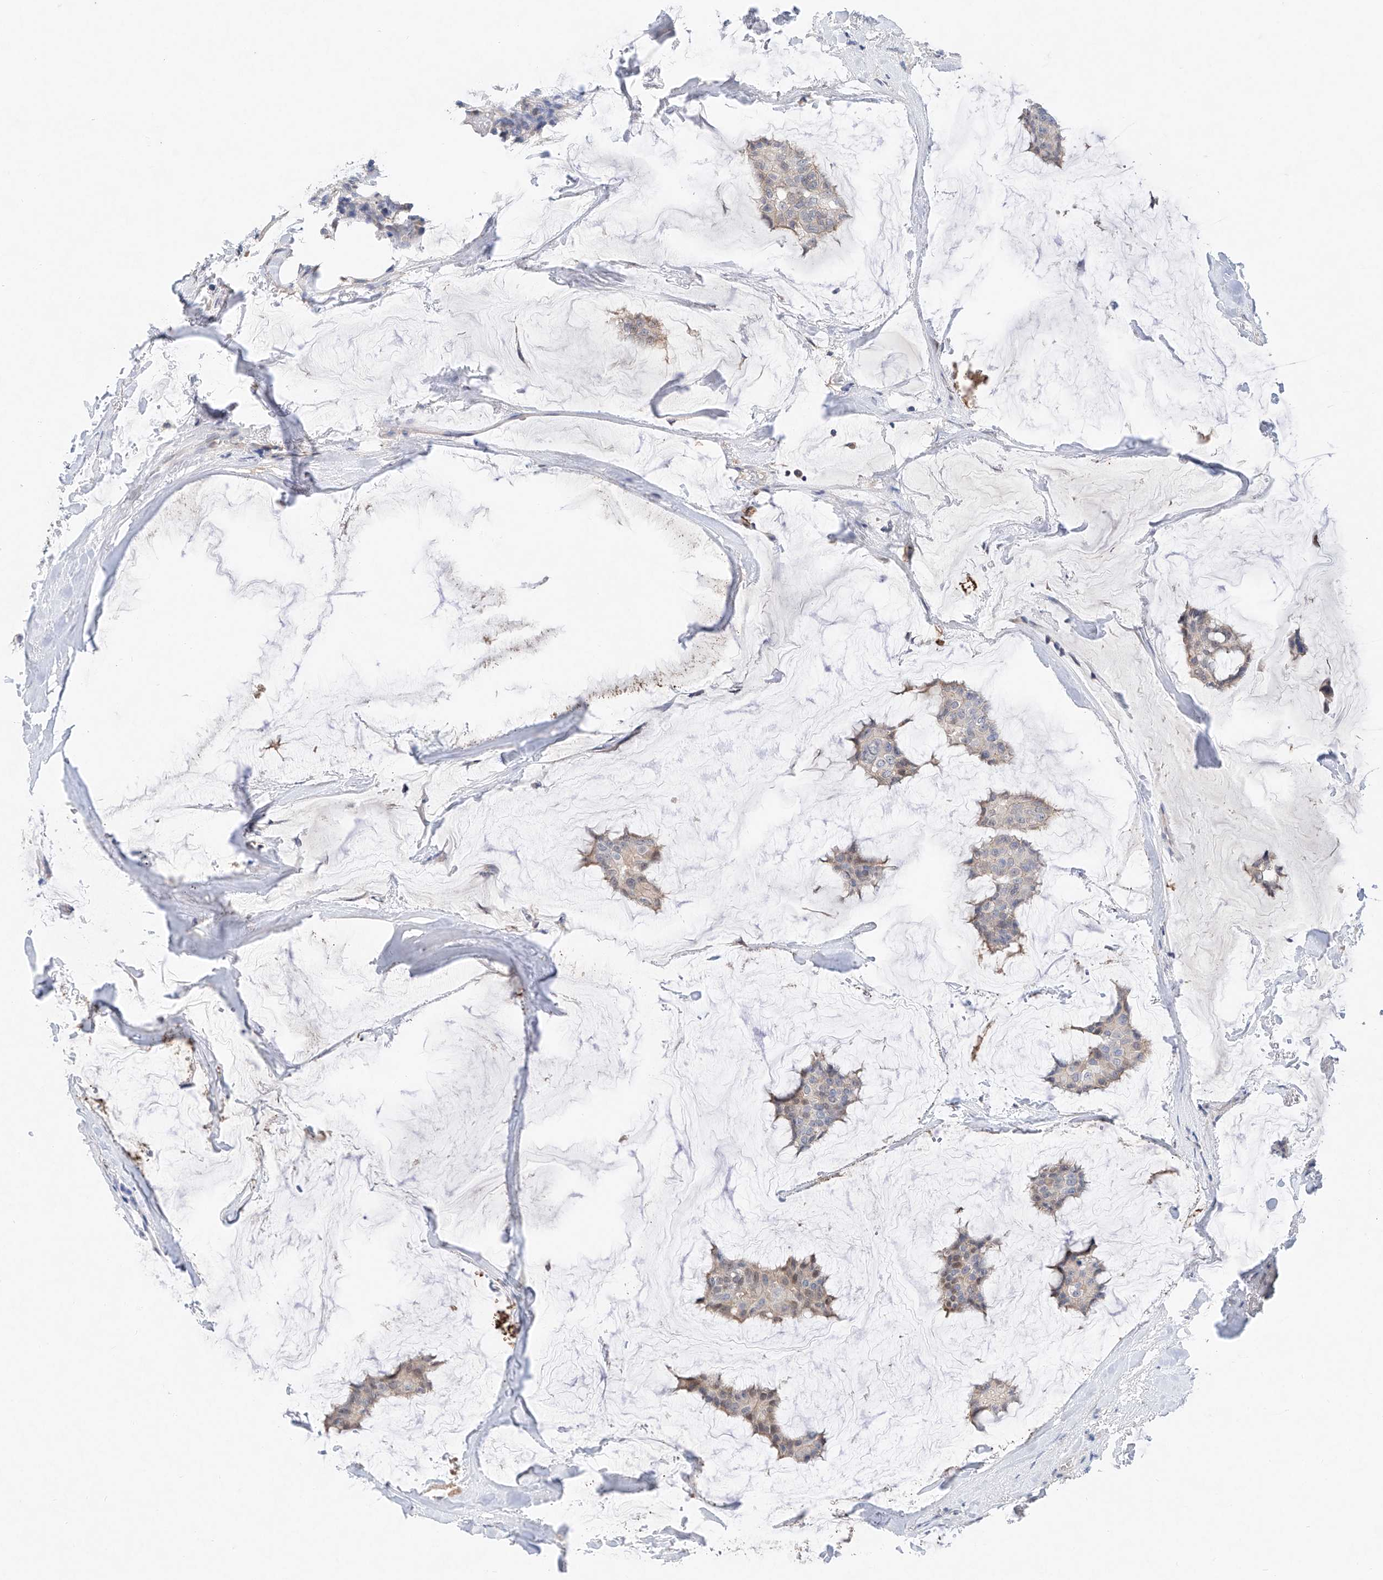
{"staining": {"intensity": "weak", "quantity": "<25%", "location": "cytoplasmic/membranous"}, "tissue": "breast cancer", "cell_type": "Tumor cells", "image_type": "cancer", "snomed": [{"axis": "morphology", "description": "Duct carcinoma"}, {"axis": "topography", "description": "Breast"}], "caption": "This is an immunohistochemistry (IHC) photomicrograph of human breast intraductal carcinoma. There is no positivity in tumor cells.", "gene": "FUCA2", "patient": {"sex": "female", "age": 93}}